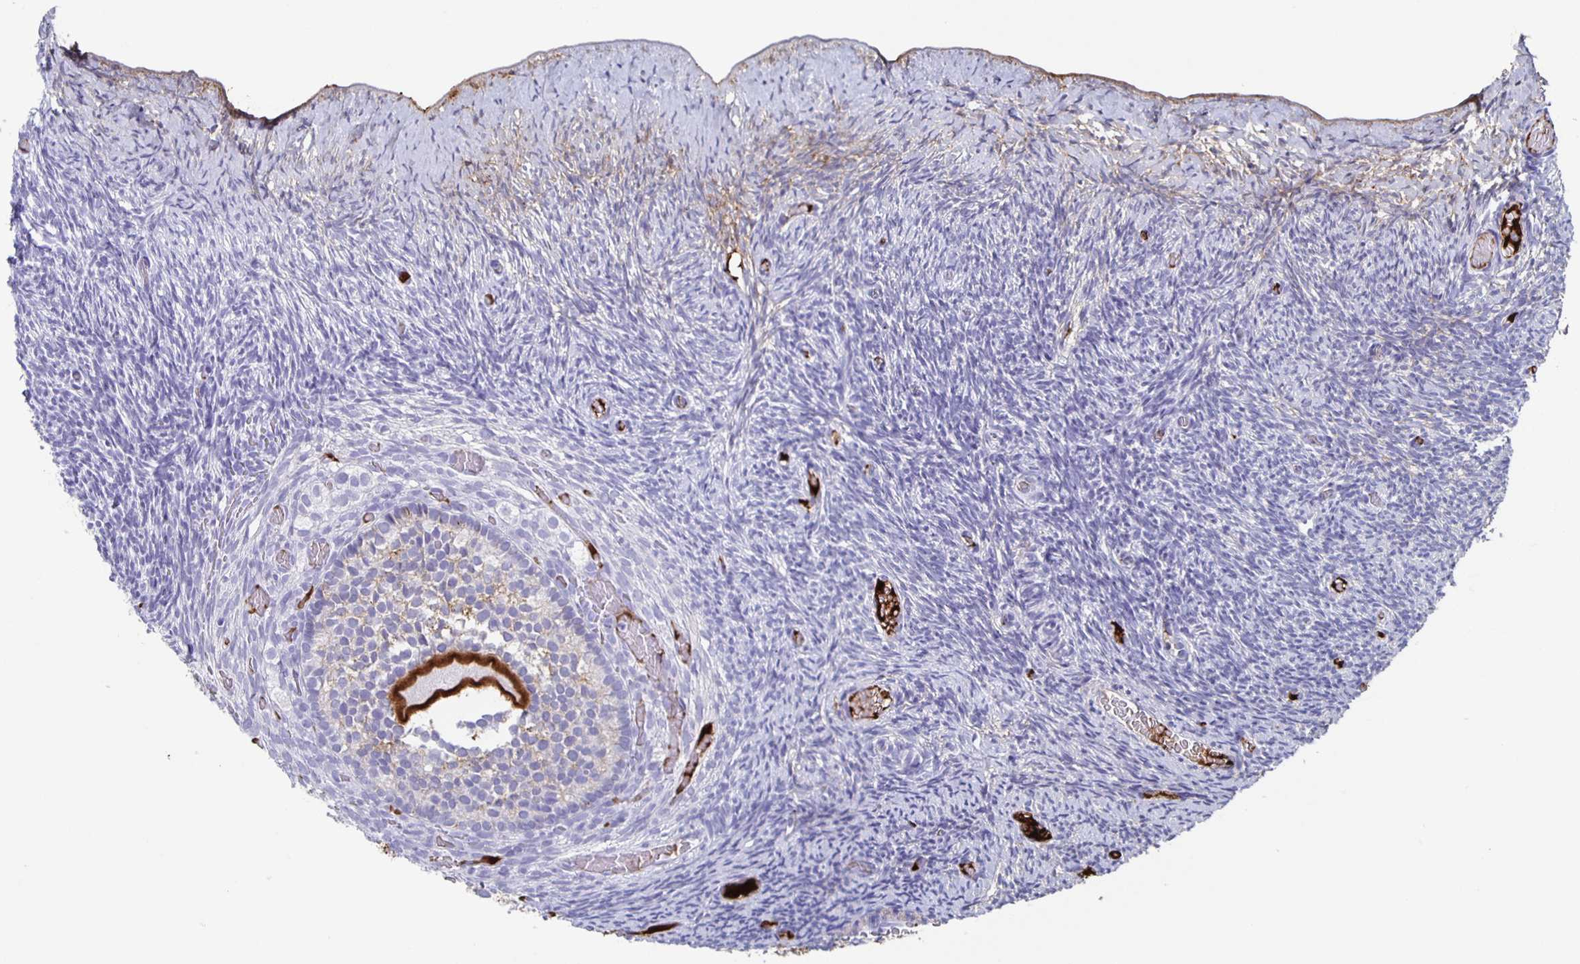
{"staining": {"intensity": "negative", "quantity": "none", "location": "none"}, "tissue": "ovary", "cell_type": "Follicle cells", "image_type": "normal", "snomed": [{"axis": "morphology", "description": "Normal tissue, NOS"}, {"axis": "topography", "description": "Ovary"}], "caption": "A micrograph of ovary stained for a protein shows no brown staining in follicle cells.", "gene": "FGA", "patient": {"sex": "female", "age": 39}}